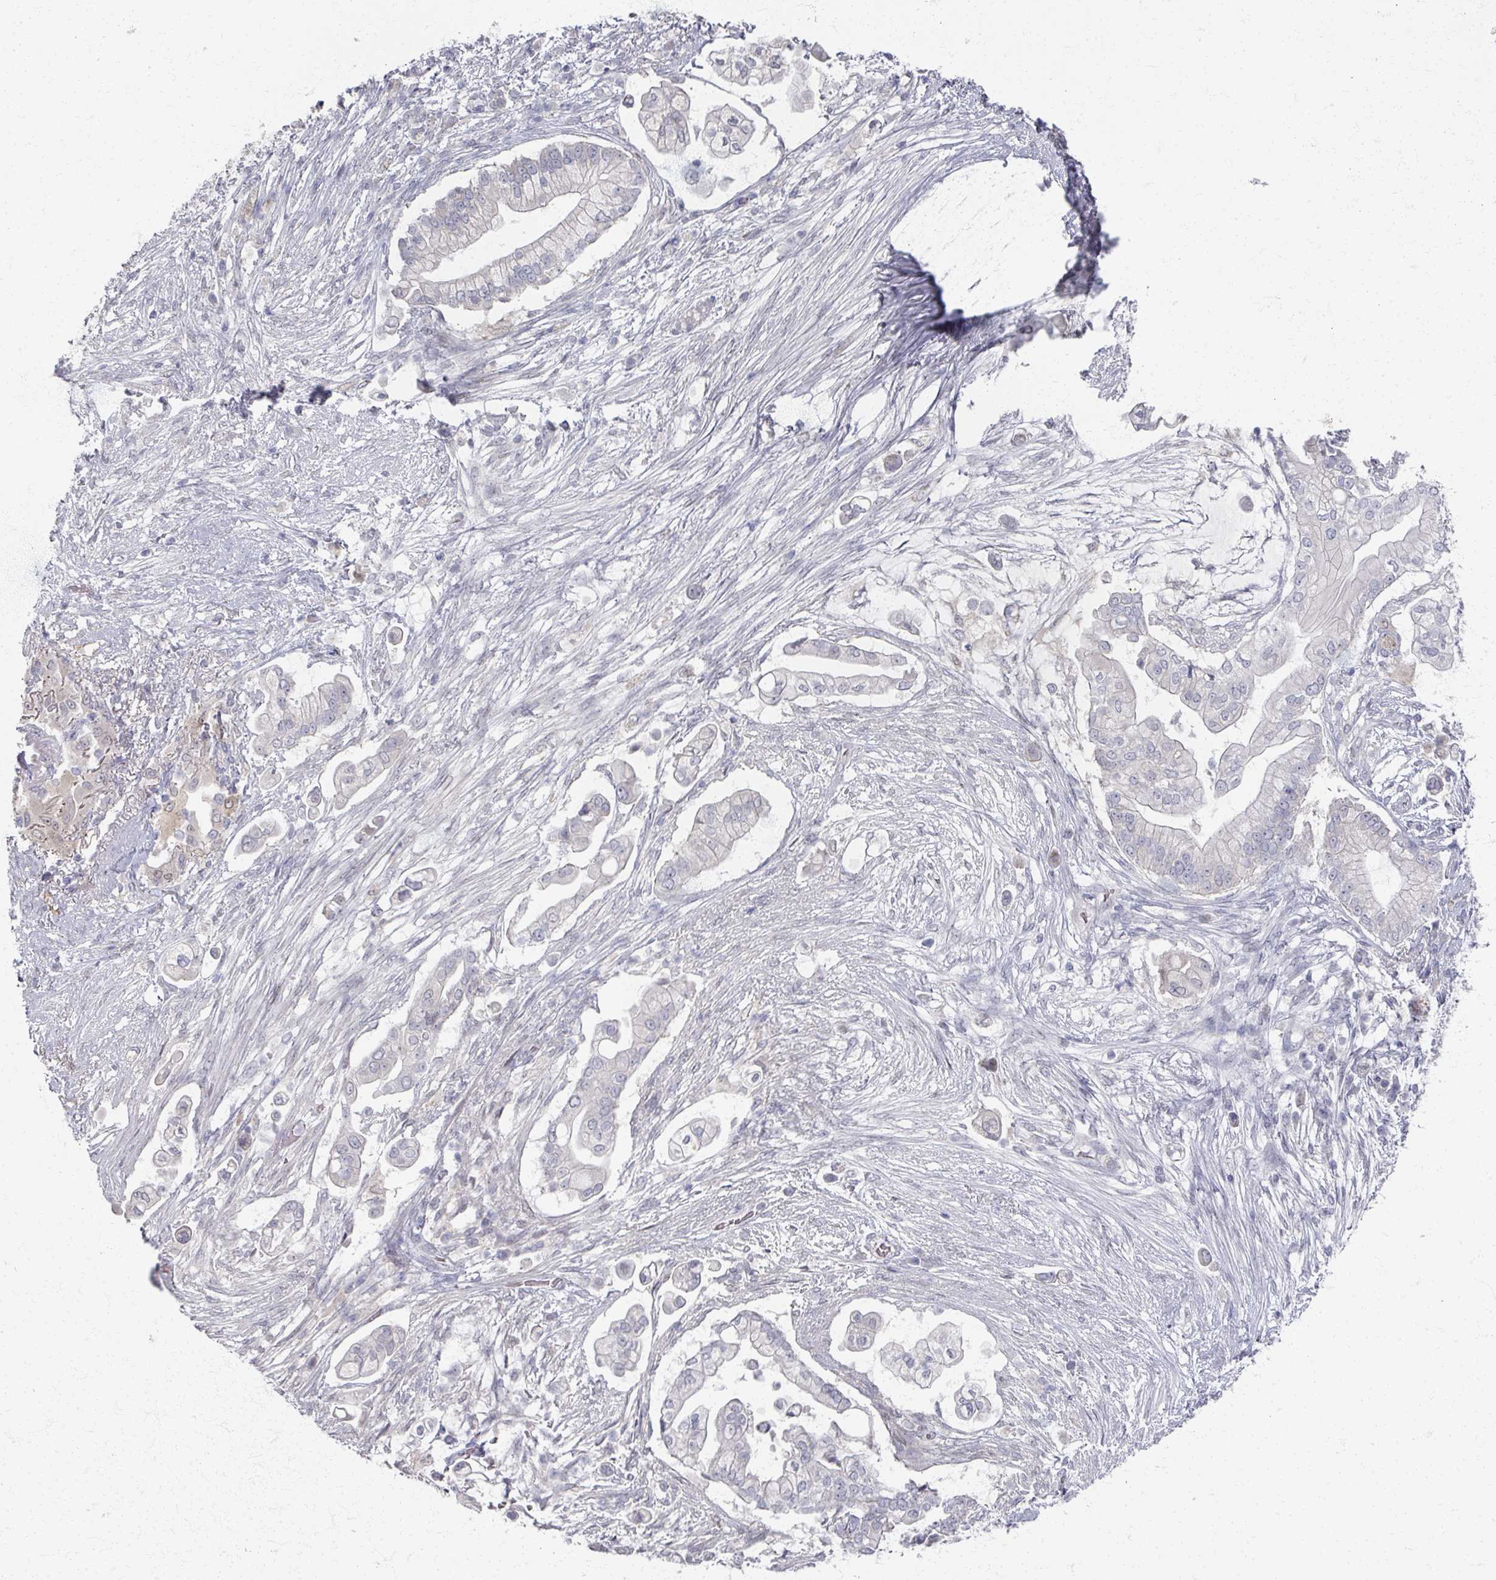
{"staining": {"intensity": "negative", "quantity": "none", "location": "none"}, "tissue": "pancreatic cancer", "cell_type": "Tumor cells", "image_type": "cancer", "snomed": [{"axis": "morphology", "description": "Adenocarcinoma, NOS"}, {"axis": "topography", "description": "Pancreas"}], "caption": "Tumor cells show no significant positivity in pancreatic adenocarcinoma.", "gene": "TTYH3", "patient": {"sex": "female", "age": 69}}